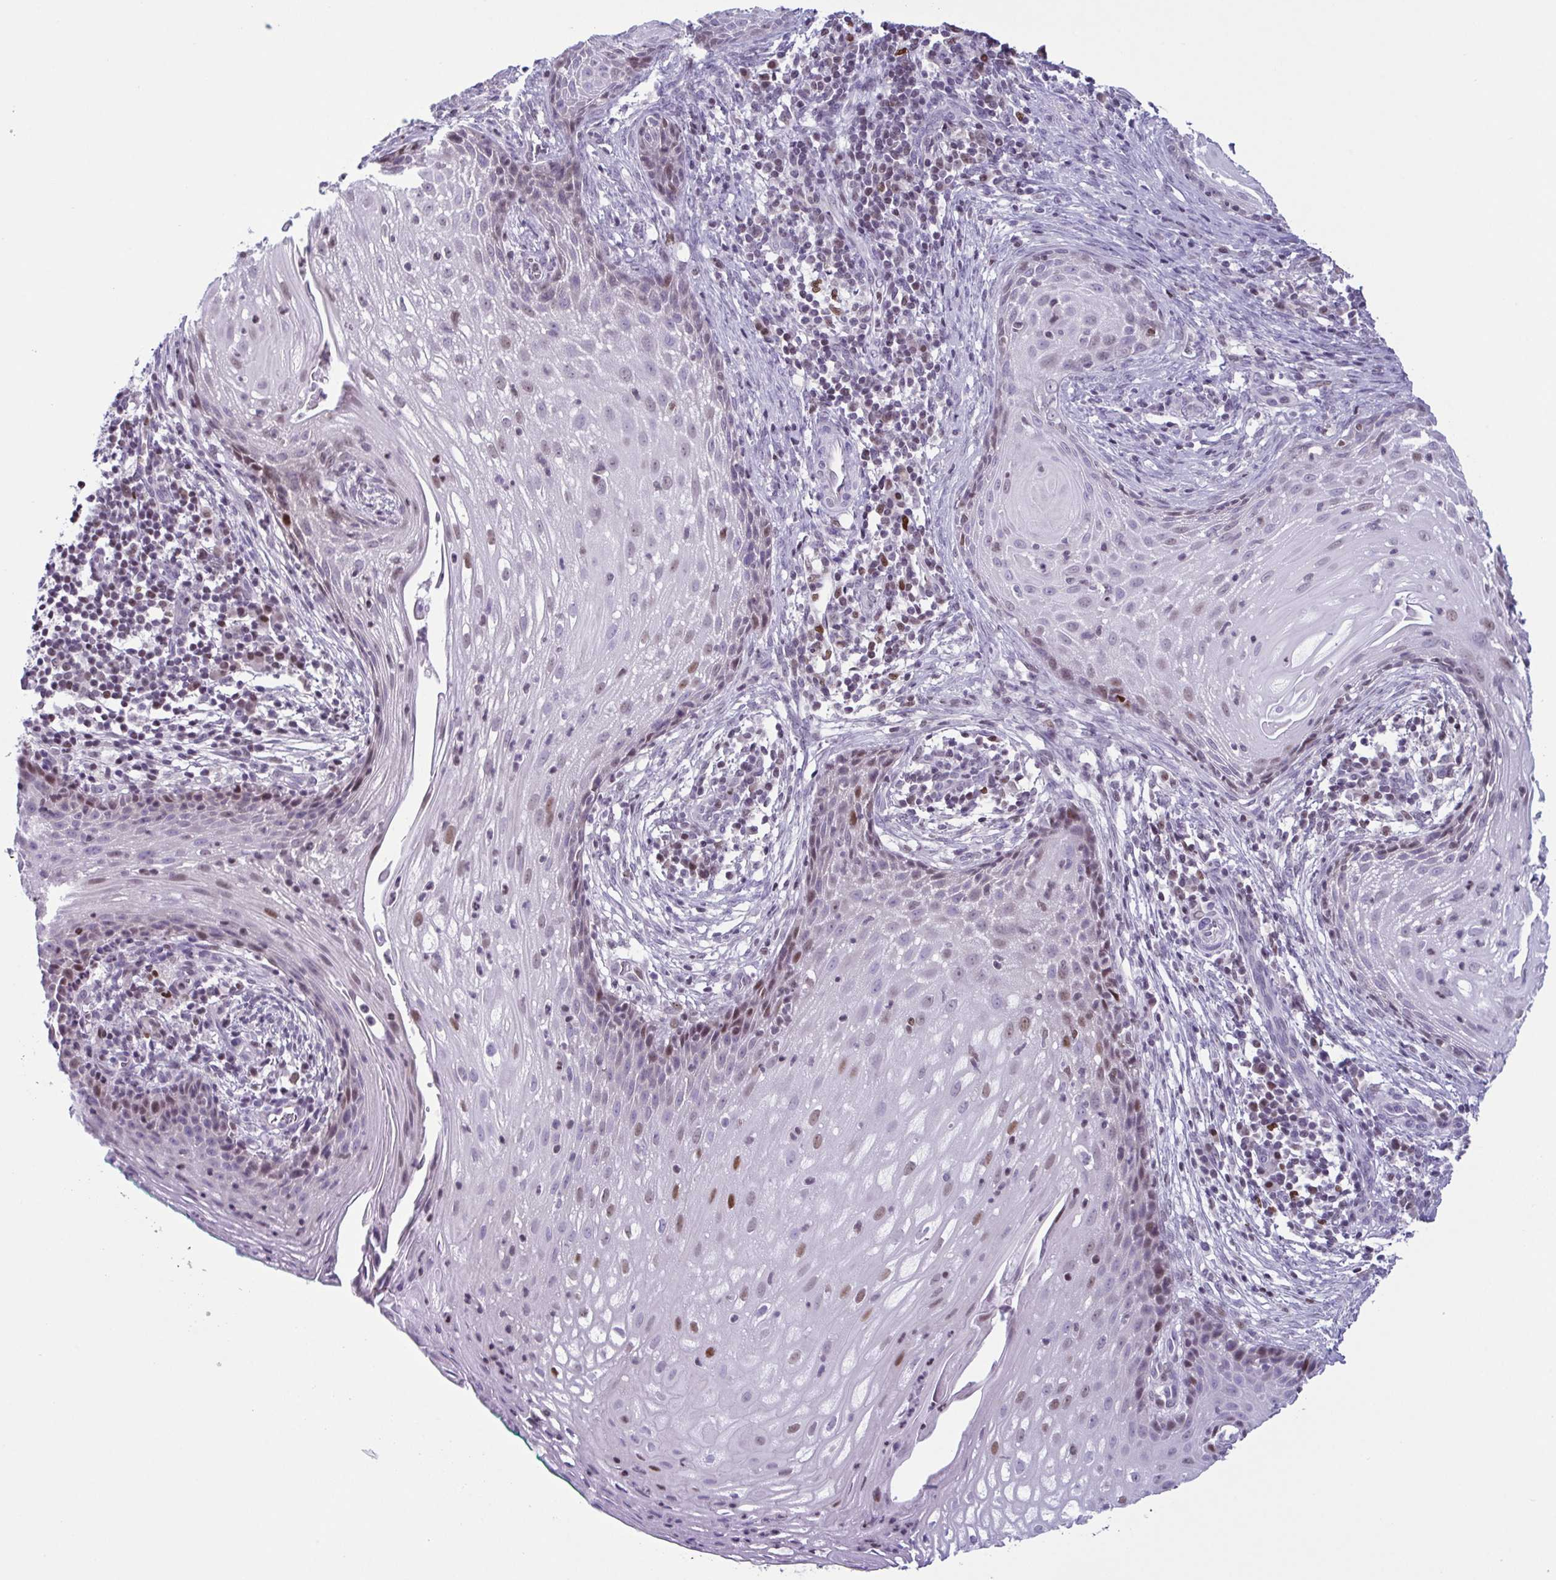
{"staining": {"intensity": "moderate", "quantity": "<25%", "location": "nuclear"}, "tissue": "cervical cancer", "cell_type": "Tumor cells", "image_type": "cancer", "snomed": [{"axis": "morphology", "description": "Squamous cell carcinoma, NOS"}, {"axis": "topography", "description": "Cervix"}], "caption": "Immunohistochemical staining of cervical squamous cell carcinoma demonstrates moderate nuclear protein positivity in approximately <25% of tumor cells. The staining is performed using DAB brown chromogen to label protein expression. The nuclei are counter-stained blue using hematoxylin.", "gene": "IRF1", "patient": {"sex": "female", "age": 30}}